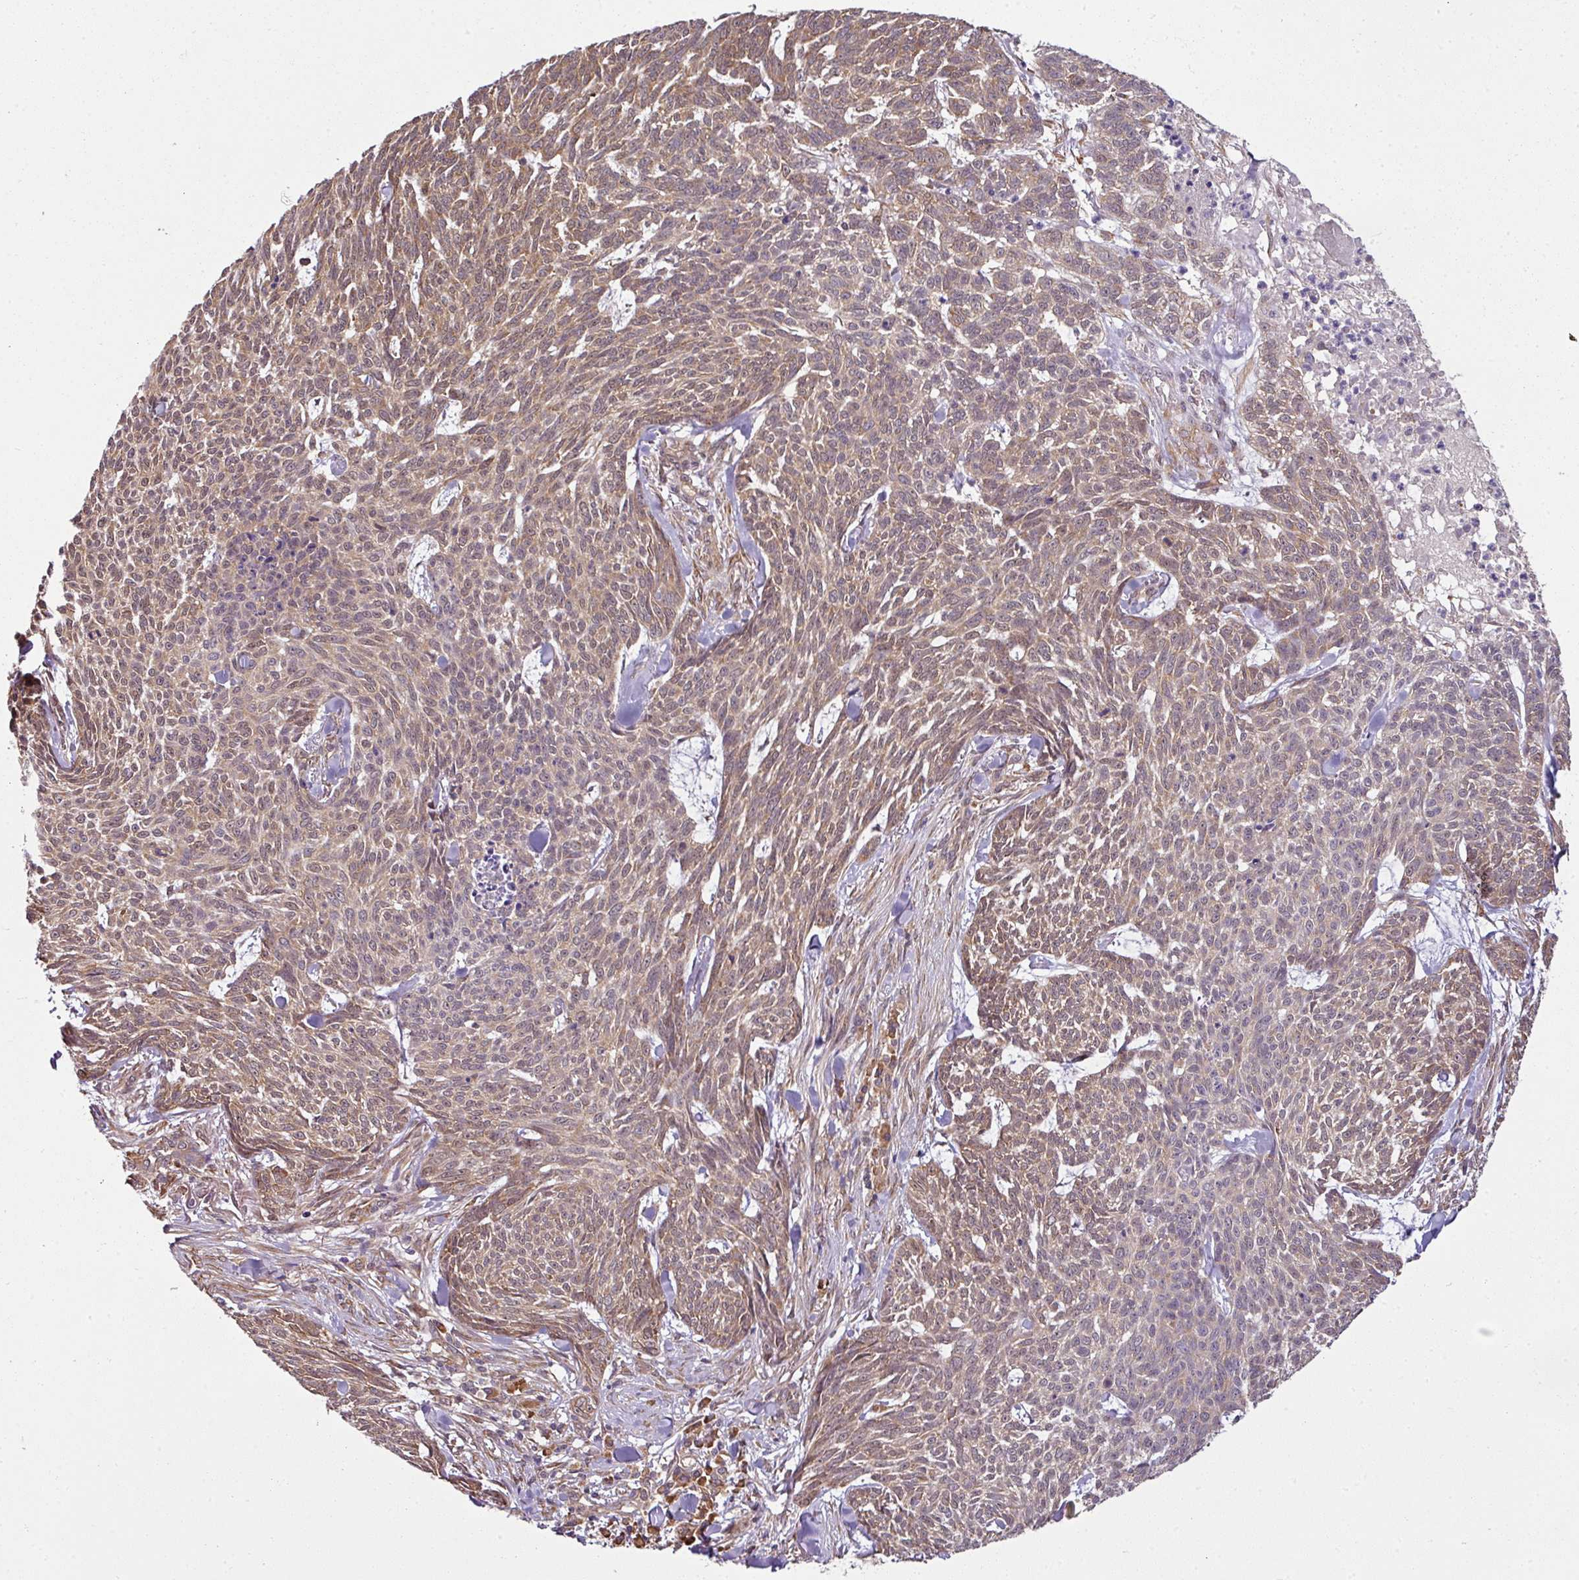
{"staining": {"intensity": "moderate", "quantity": ">75%", "location": "cytoplasmic/membranous,nuclear"}, "tissue": "skin cancer", "cell_type": "Tumor cells", "image_type": "cancer", "snomed": [{"axis": "morphology", "description": "Basal cell carcinoma"}, {"axis": "topography", "description": "Skin"}], "caption": "This photomicrograph shows skin cancer stained with IHC to label a protein in brown. The cytoplasmic/membranous and nuclear of tumor cells show moderate positivity for the protein. Nuclei are counter-stained blue.", "gene": "RBM4B", "patient": {"sex": "female", "age": 93}}